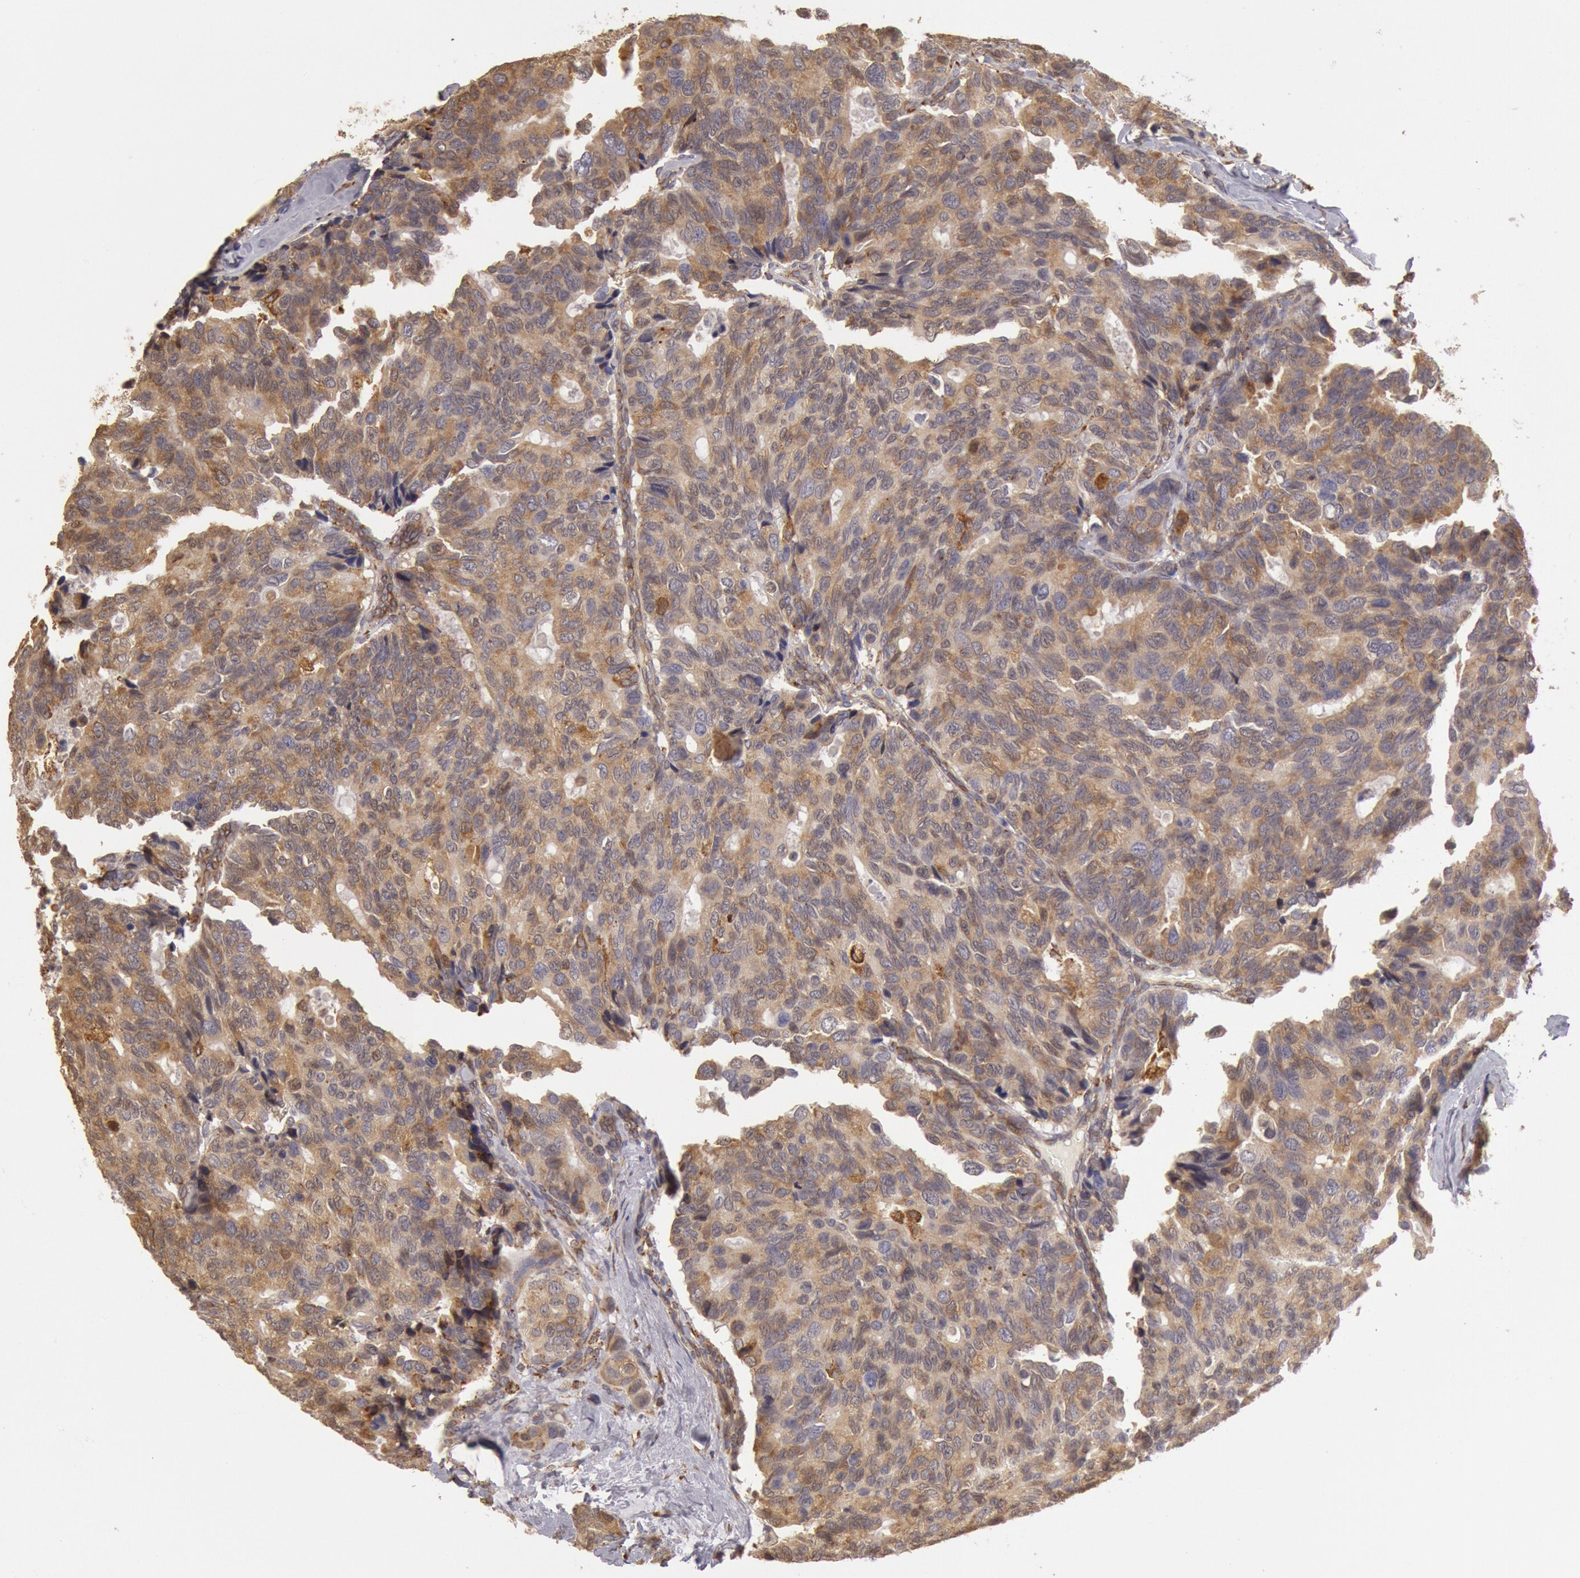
{"staining": {"intensity": "moderate", "quantity": ">75%", "location": "cytoplasmic/membranous"}, "tissue": "breast cancer", "cell_type": "Tumor cells", "image_type": "cancer", "snomed": [{"axis": "morphology", "description": "Duct carcinoma"}, {"axis": "topography", "description": "Breast"}], "caption": "Breast intraductal carcinoma stained for a protein demonstrates moderate cytoplasmic/membranous positivity in tumor cells. (DAB (3,3'-diaminobenzidine) IHC, brown staining for protein, blue staining for nuclei).", "gene": "ERP44", "patient": {"sex": "female", "age": 69}}